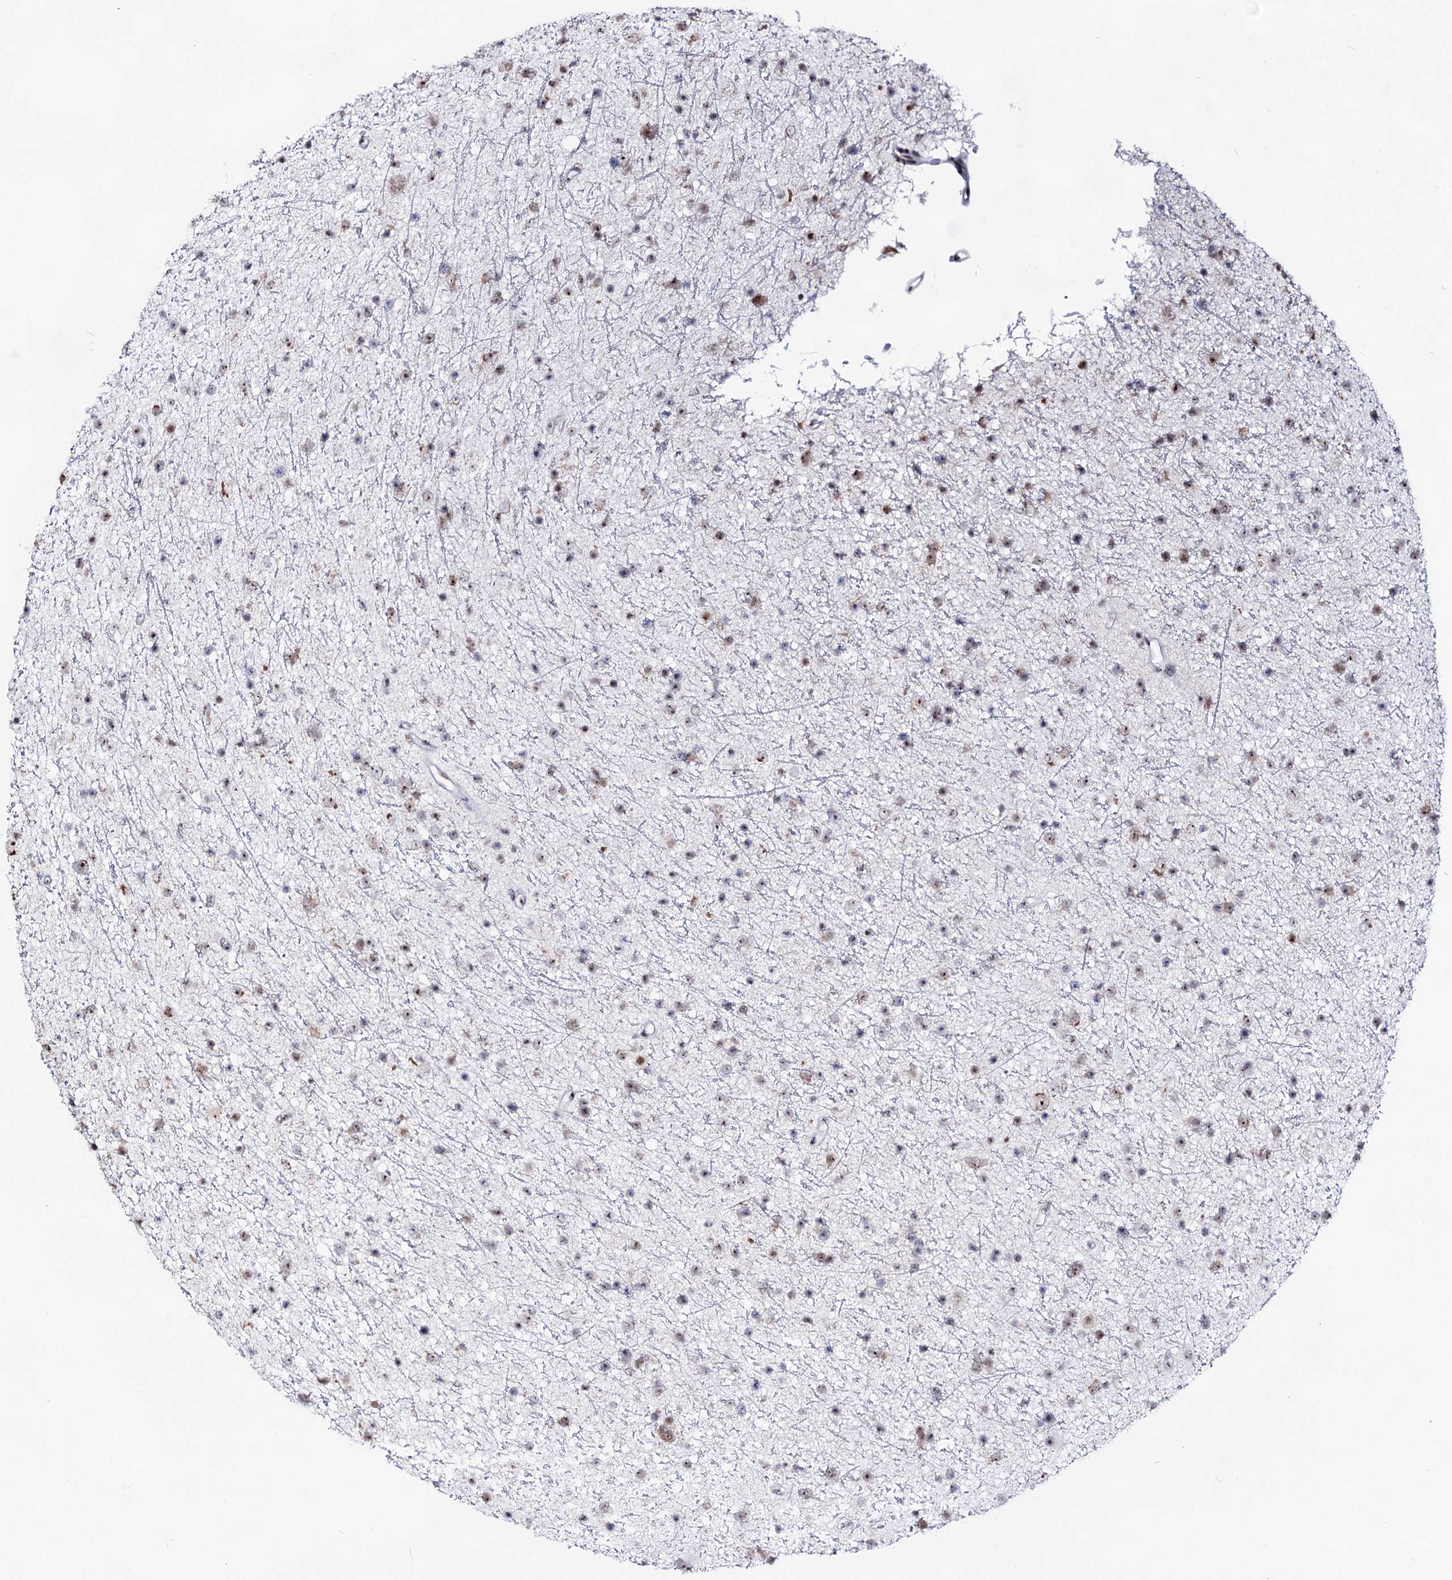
{"staining": {"intensity": "moderate", "quantity": ">75%", "location": "nuclear"}, "tissue": "glioma", "cell_type": "Tumor cells", "image_type": "cancer", "snomed": [{"axis": "morphology", "description": "Glioma, malignant, Low grade"}, {"axis": "topography", "description": "Cerebral cortex"}], "caption": "Immunohistochemical staining of human malignant glioma (low-grade) reveals moderate nuclear protein staining in about >75% of tumor cells.", "gene": "EXOSC10", "patient": {"sex": "female", "age": 39}}